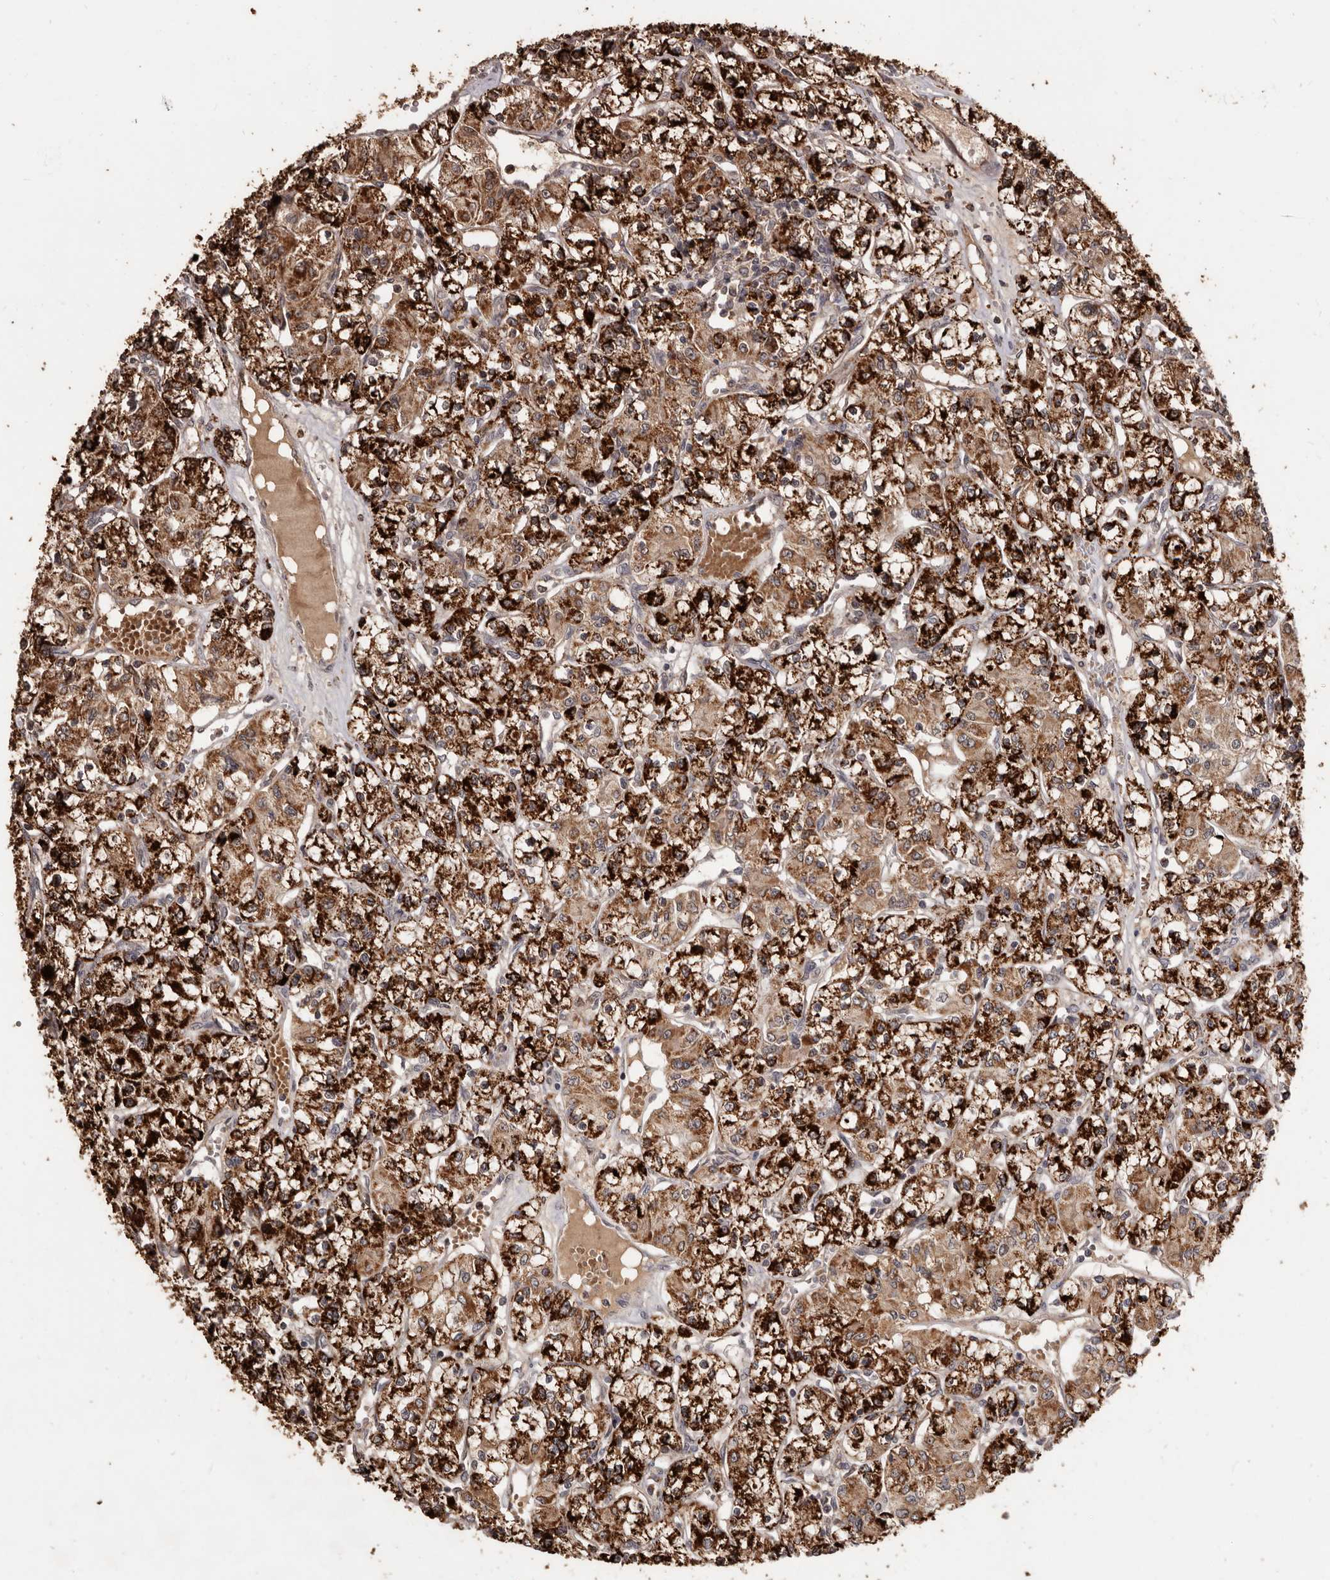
{"staining": {"intensity": "strong", "quantity": ">75%", "location": "cytoplasmic/membranous"}, "tissue": "renal cancer", "cell_type": "Tumor cells", "image_type": "cancer", "snomed": [{"axis": "morphology", "description": "Adenocarcinoma, NOS"}, {"axis": "topography", "description": "Kidney"}], "caption": "This is a photomicrograph of IHC staining of renal cancer, which shows strong staining in the cytoplasmic/membranous of tumor cells.", "gene": "AKAP7", "patient": {"sex": "female", "age": 59}}